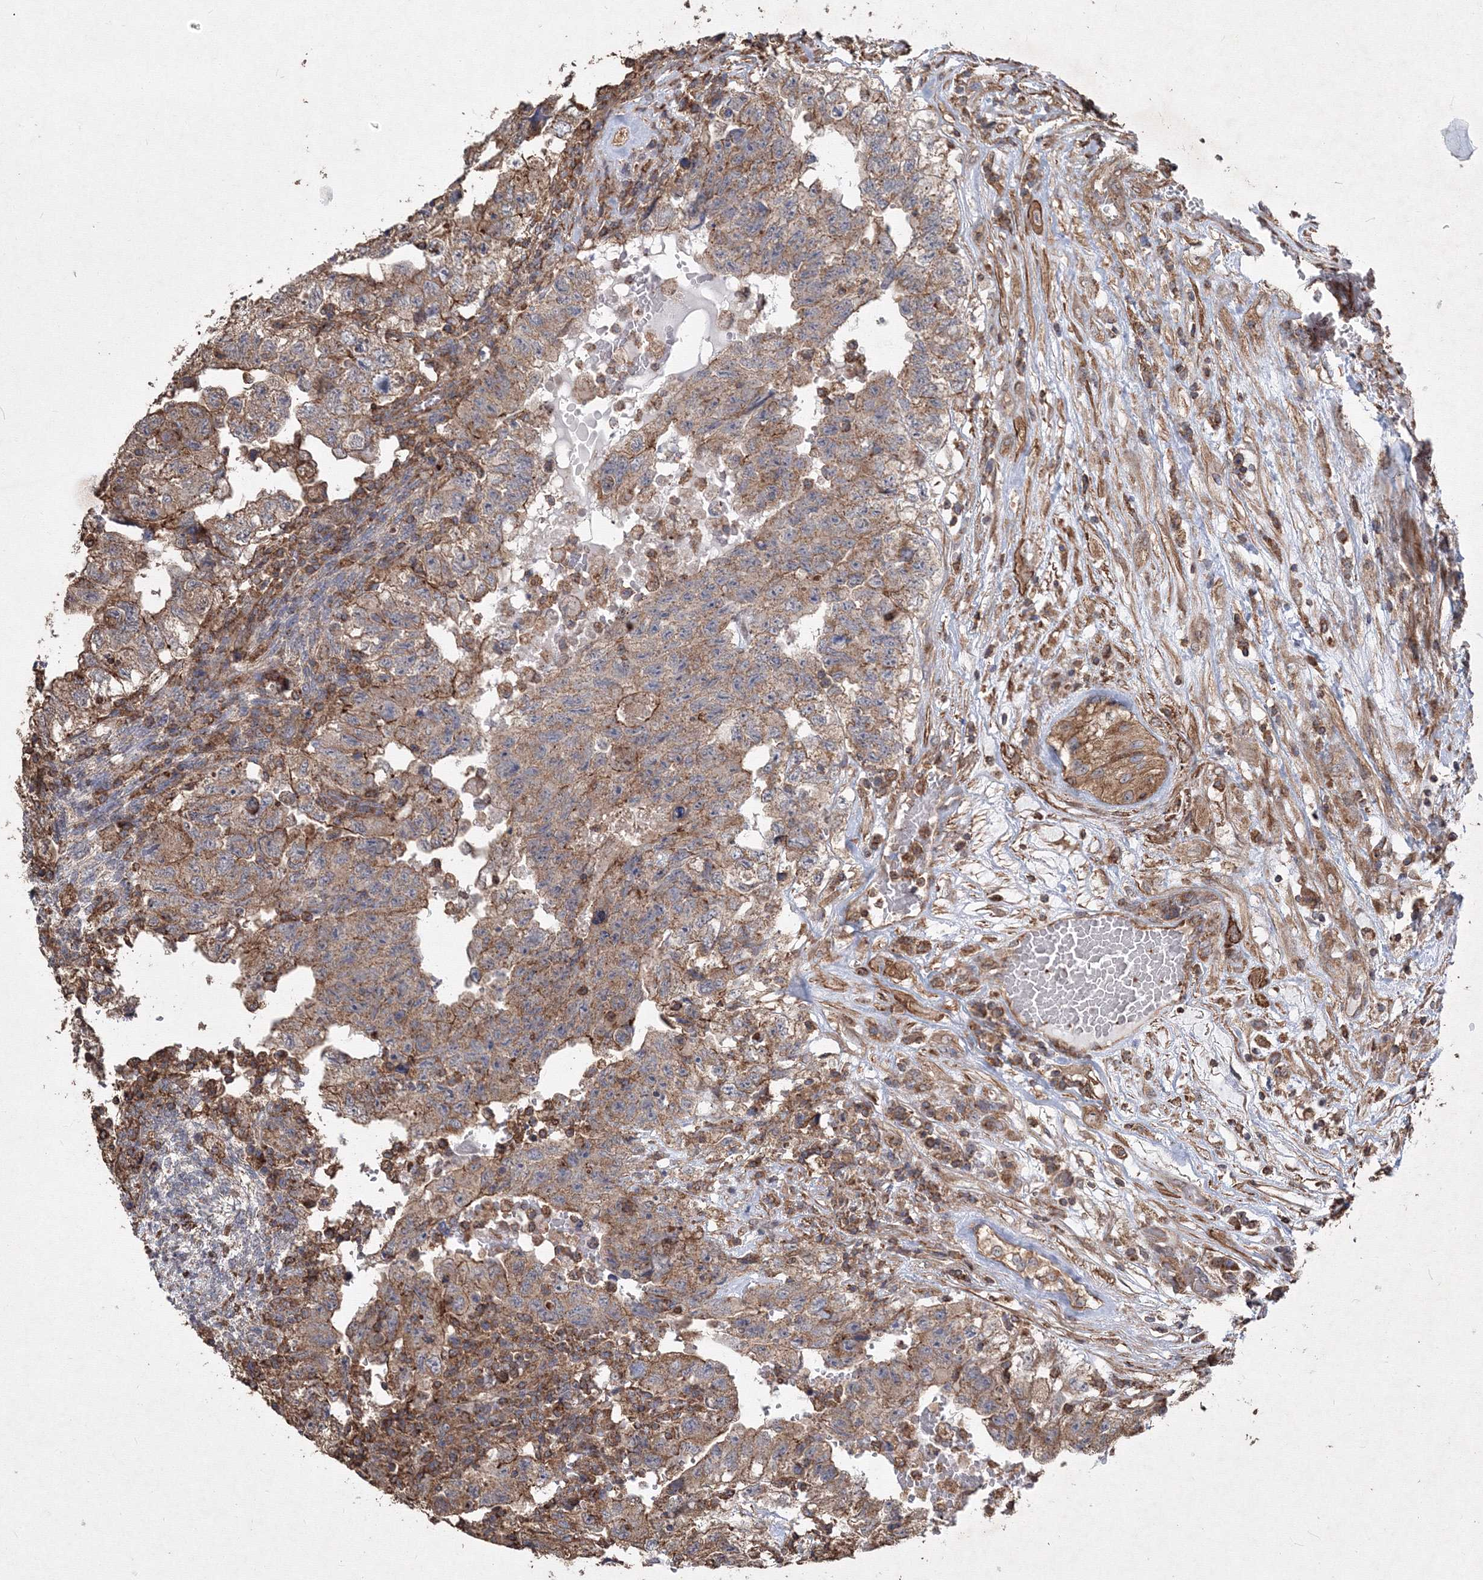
{"staining": {"intensity": "moderate", "quantity": ">75%", "location": "cytoplasmic/membranous"}, "tissue": "testis cancer", "cell_type": "Tumor cells", "image_type": "cancer", "snomed": [{"axis": "morphology", "description": "Carcinoma, Embryonal, NOS"}, {"axis": "topography", "description": "Testis"}], "caption": "Brown immunohistochemical staining in testis cancer displays moderate cytoplasmic/membranous positivity in about >75% of tumor cells.", "gene": "TMEM139", "patient": {"sex": "male", "age": 36}}